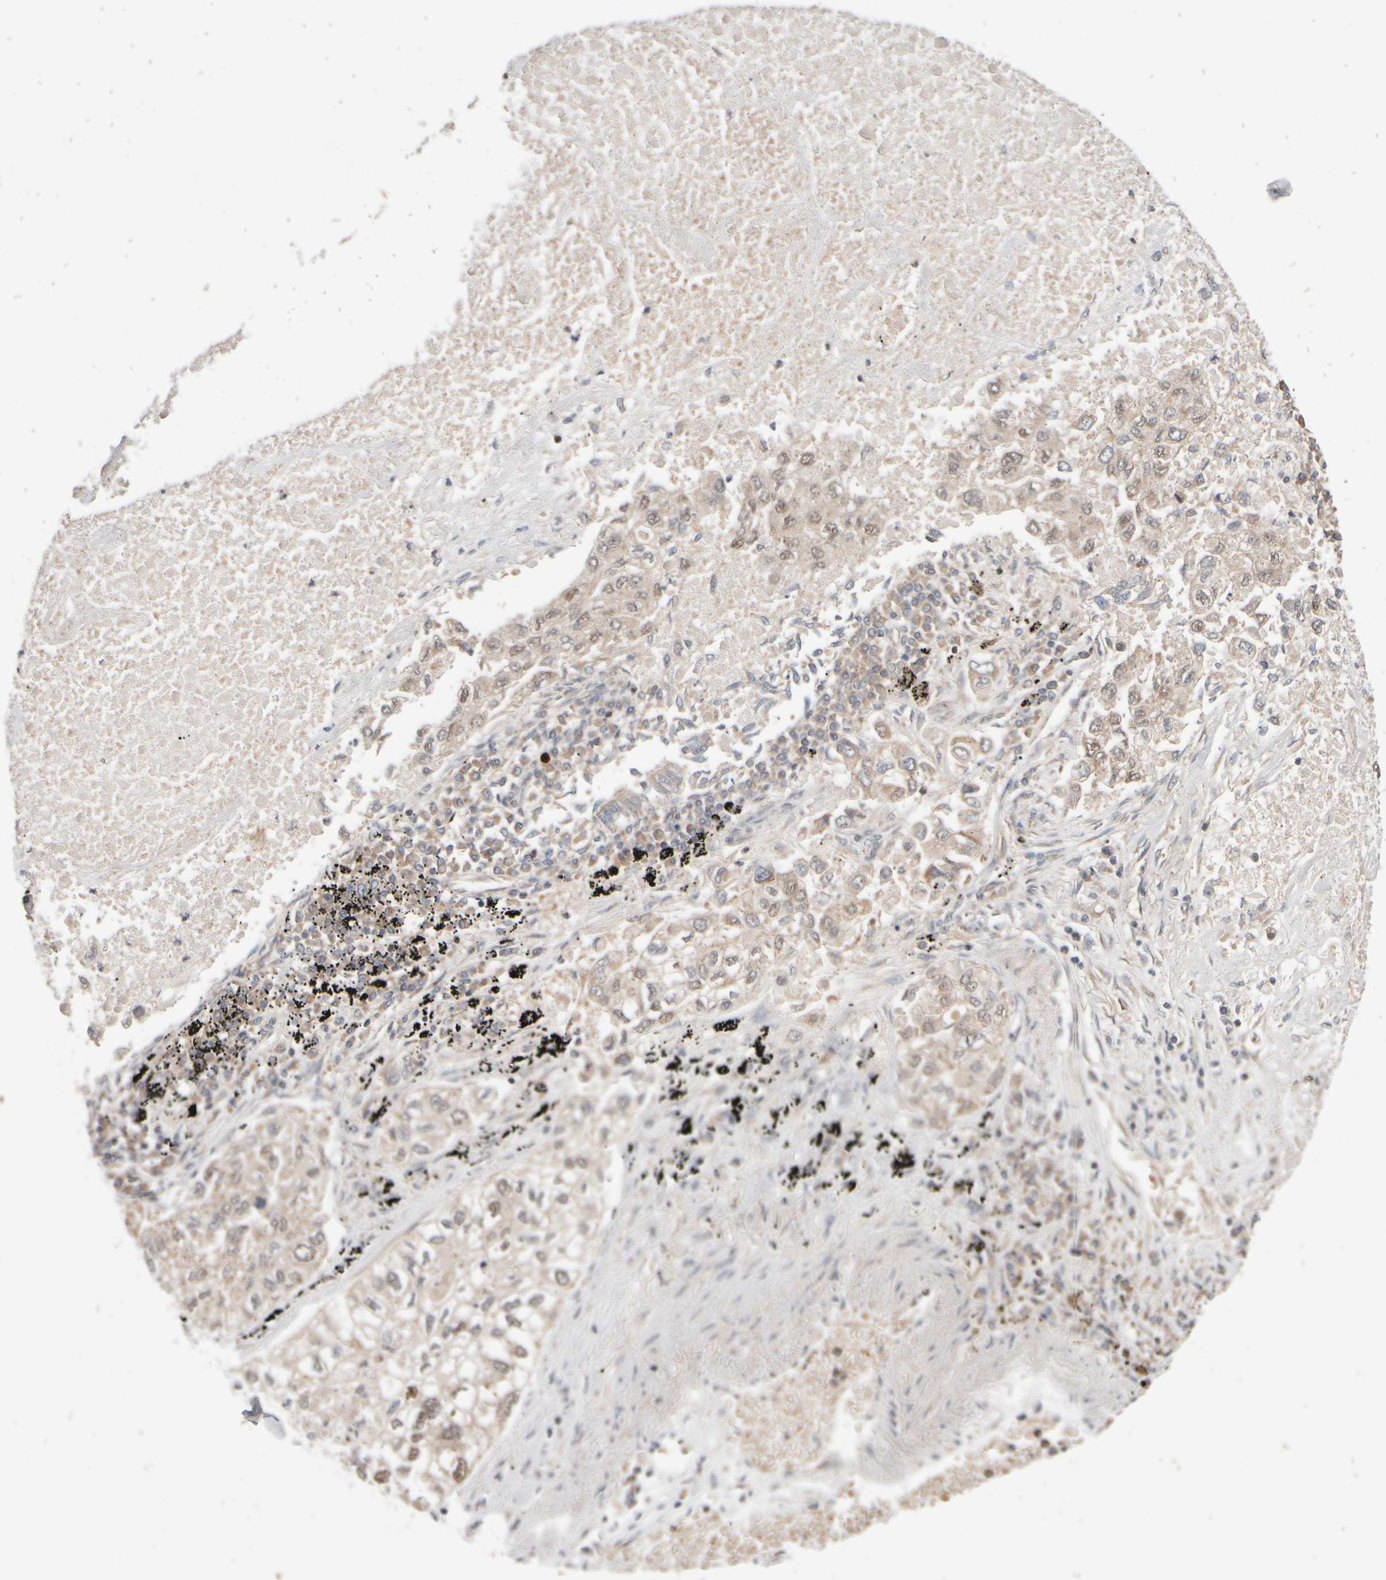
{"staining": {"intensity": "moderate", "quantity": "<25%", "location": "cytoplasmic/membranous"}, "tissue": "lung cancer", "cell_type": "Tumor cells", "image_type": "cancer", "snomed": [{"axis": "morphology", "description": "Inflammation, NOS"}, {"axis": "morphology", "description": "Adenocarcinoma, NOS"}, {"axis": "topography", "description": "Lung"}], "caption": "Moderate cytoplasmic/membranous staining is seen in about <25% of tumor cells in lung adenocarcinoma. (Brightfield microscopy of DAB IHC at high magnification).", "gene": "ABHD11", "patient": {"sex": "male", "age": 63}}